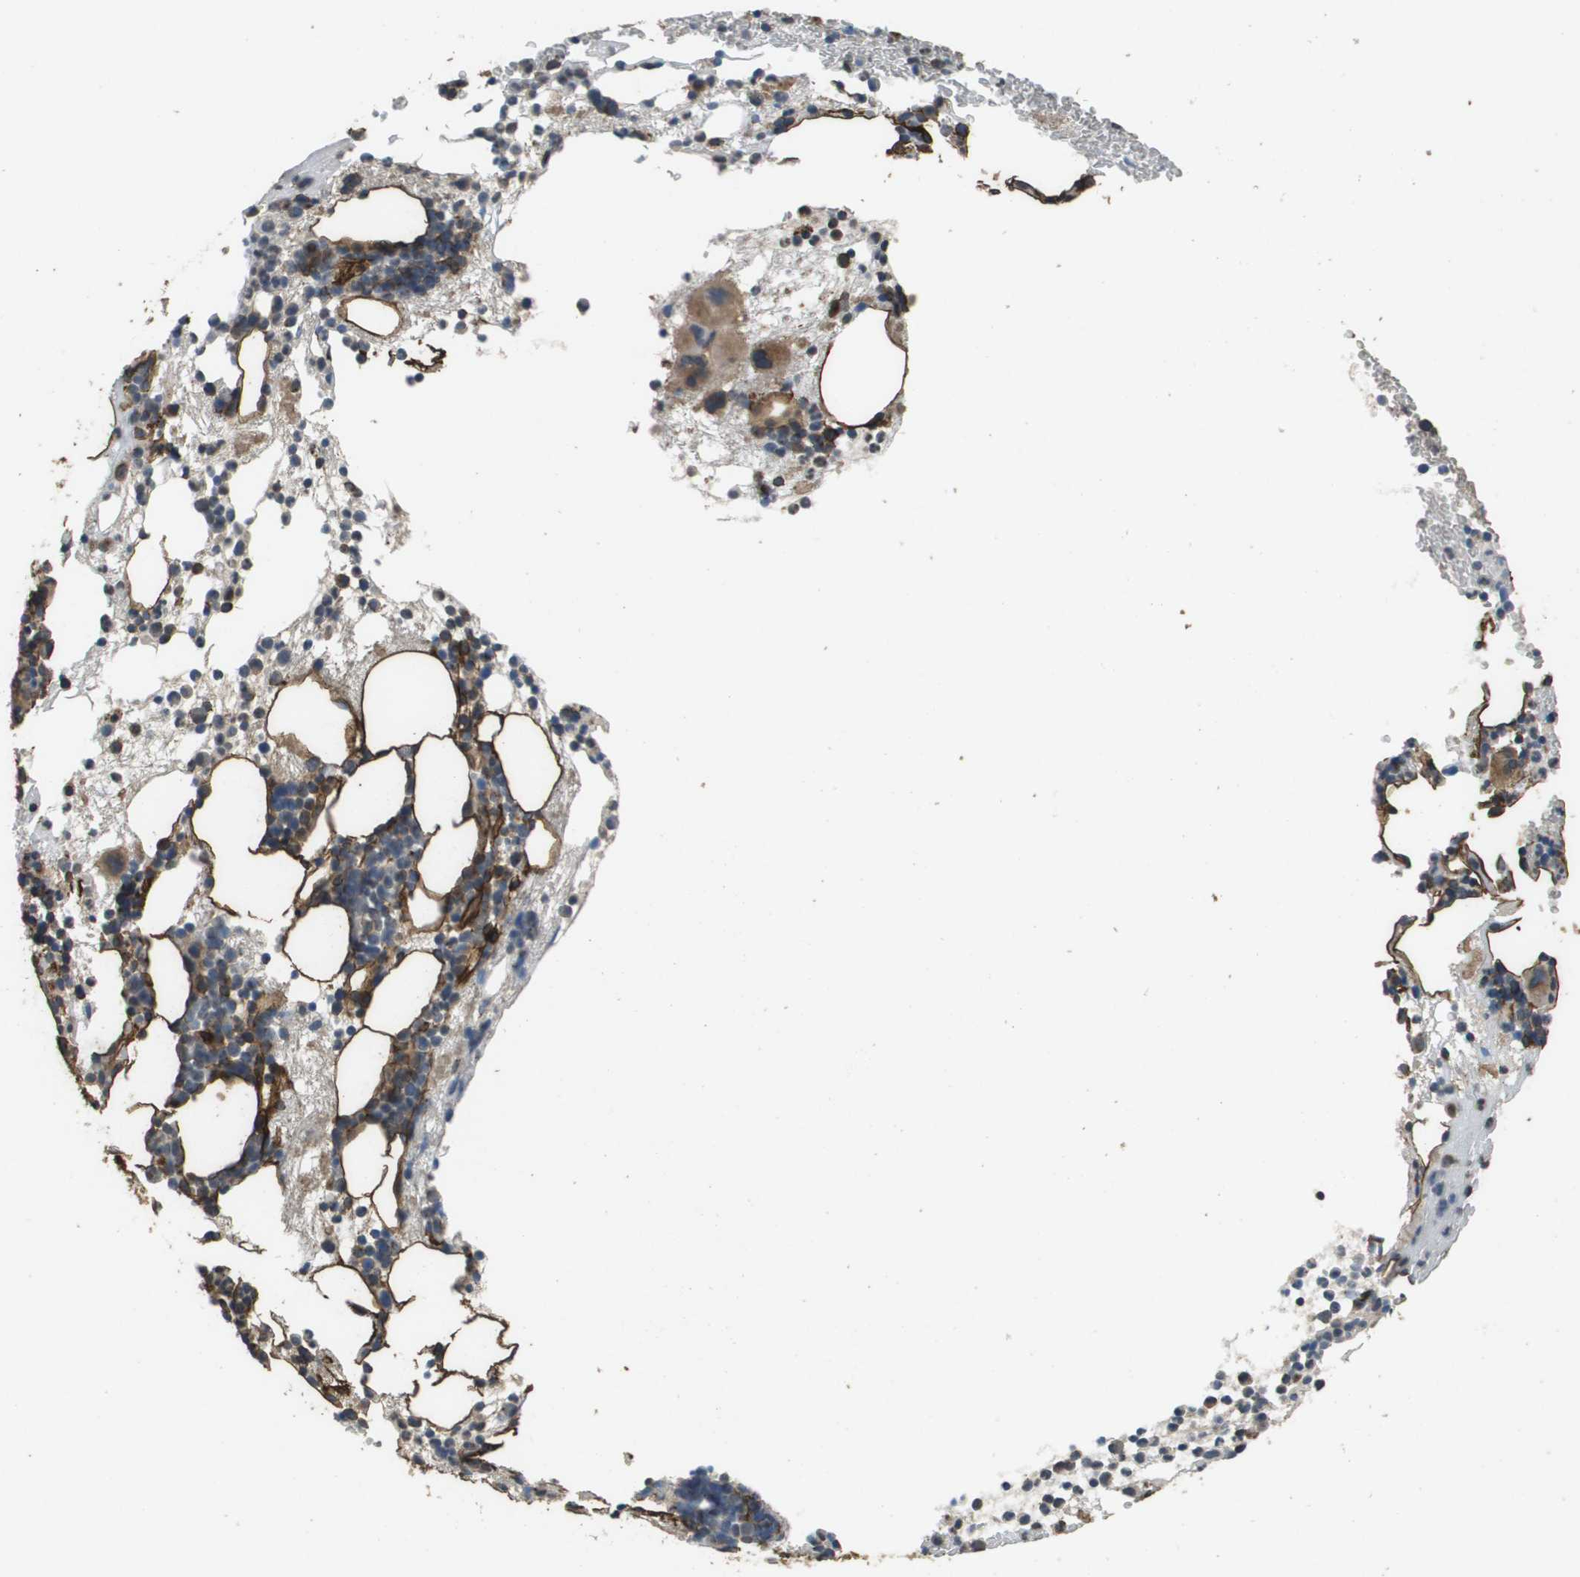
{"staining": {"intensity": "moderate", "quantity": "<25%", "location": "cytoplasmic/membranous"}, "tissue": "bone marrow", "cell_type": "Hematopoietic cells", "image_type": "normal", "snomed": [{"axis": "morphology", "description": "Normal tissue, NOS"}, {"axis": "morphology", "description": "Inflammation, NOS"}, {"axis": "topography", "description": "Bone marrow"}], "caption": "A micrograph of human bone marrow stained for a protein demonstrates moderate cytoplasmic/membranous brown staining in hematopoietic cells.", "gene": "AAMP", "patient": {"sex": "female", "age": 76}}